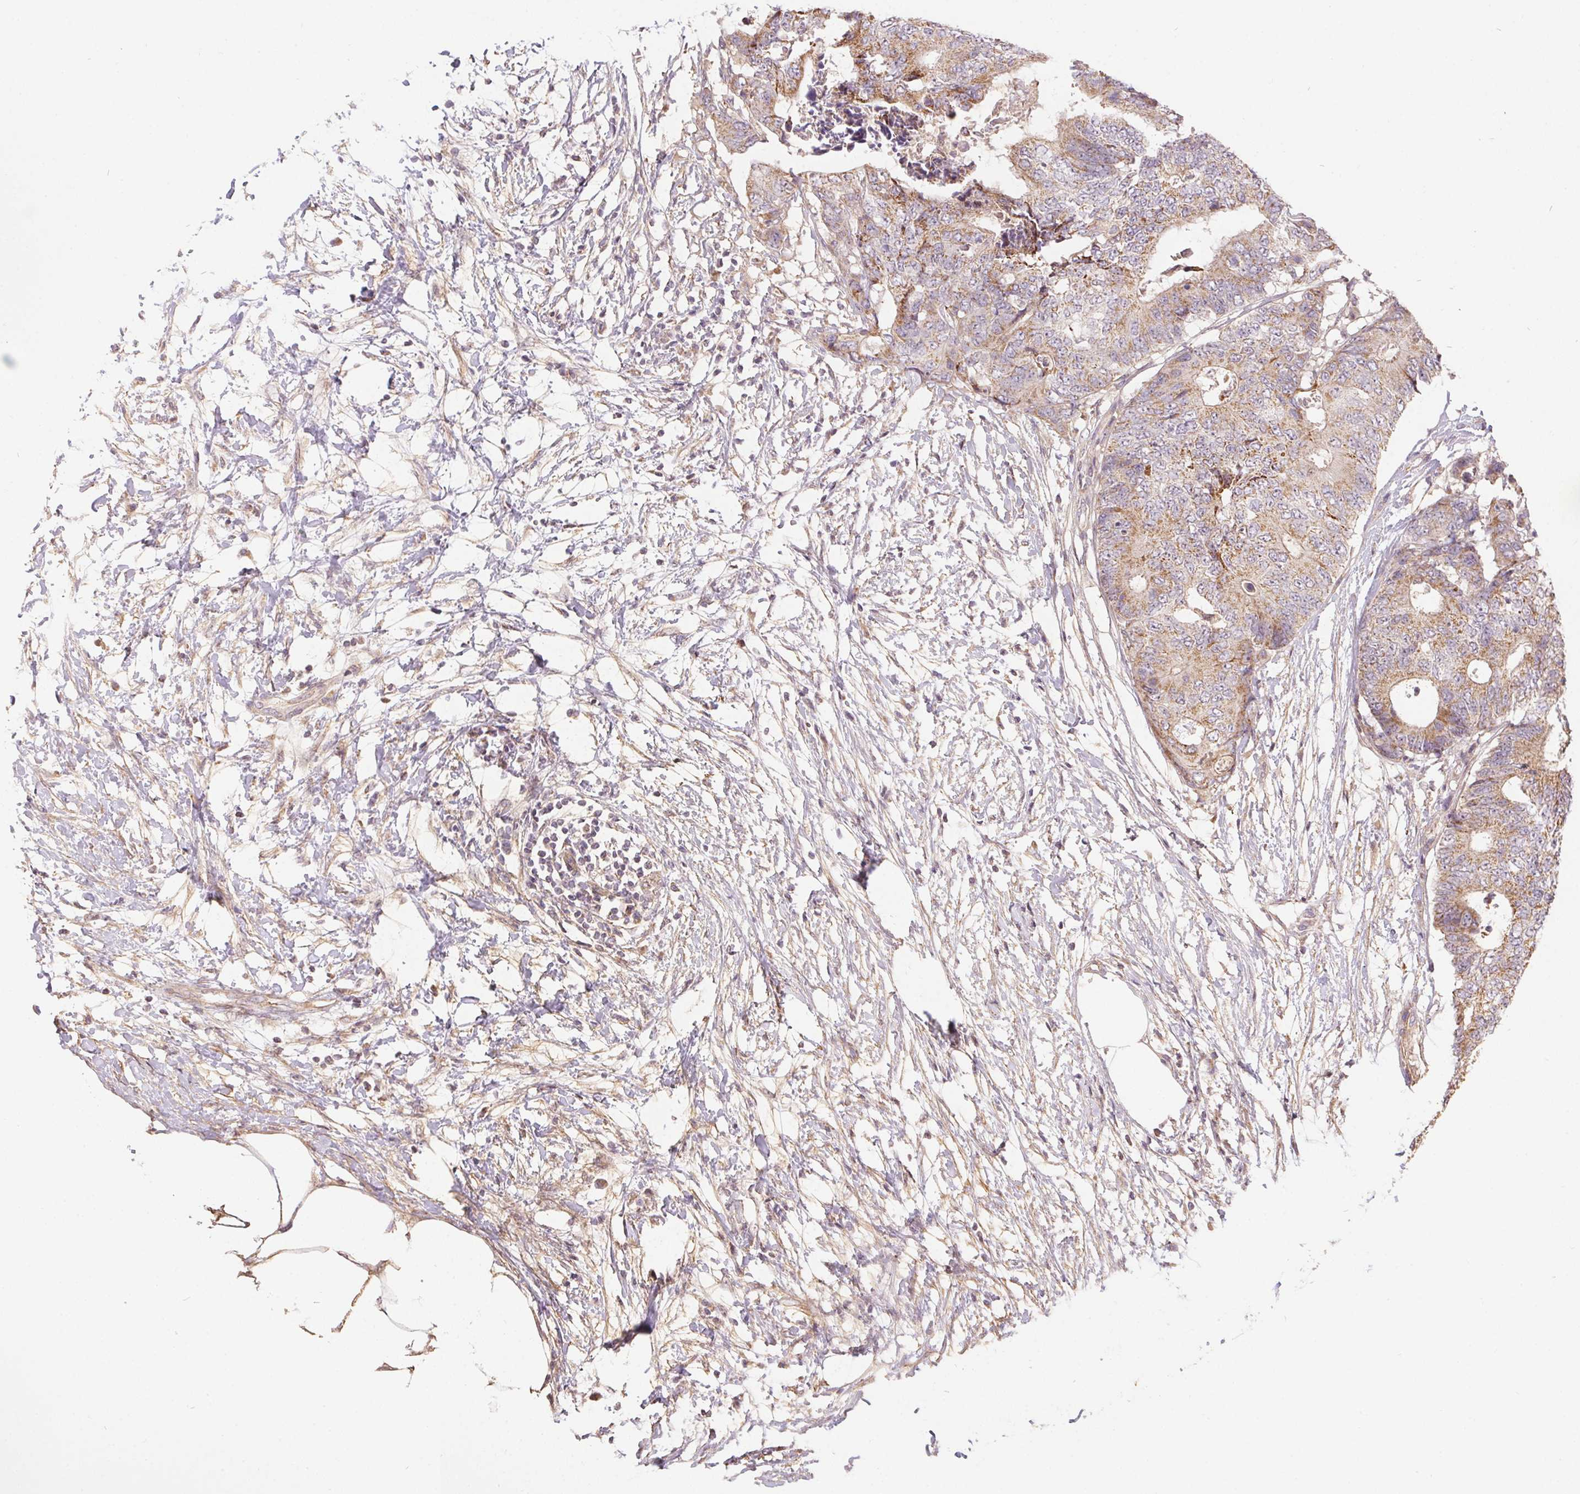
{"staining": {"intensity": "moderate", "quantity": "25%-75%", "location": "cytoplasmic/membranous"}, "tissue": "colorectal cancer", "cell_type": "Tumor cells", "image_type": "cancer", "snomed": [{"axis": "morphology", "description": "Adenocarcinoma, NOS"}, {"axis": "topography", "description": "Colon"}], "caption": "Immunohistochemistry staining of adenocarcinoma (colorectal), which shows medium levels of moderate cytoplasmic/membranous staining in about 25%-75% of tumor cells indicating moderate cytoplasmic/membranous protein positivity. The staining was performed using DAB (3,3'-diaminobenzidine) (brown) for protein detection and nuclei were counterstained in hematoxylin (blue).", "gene": "REV3L", "patient": {"sex": "female", "age": 48}}